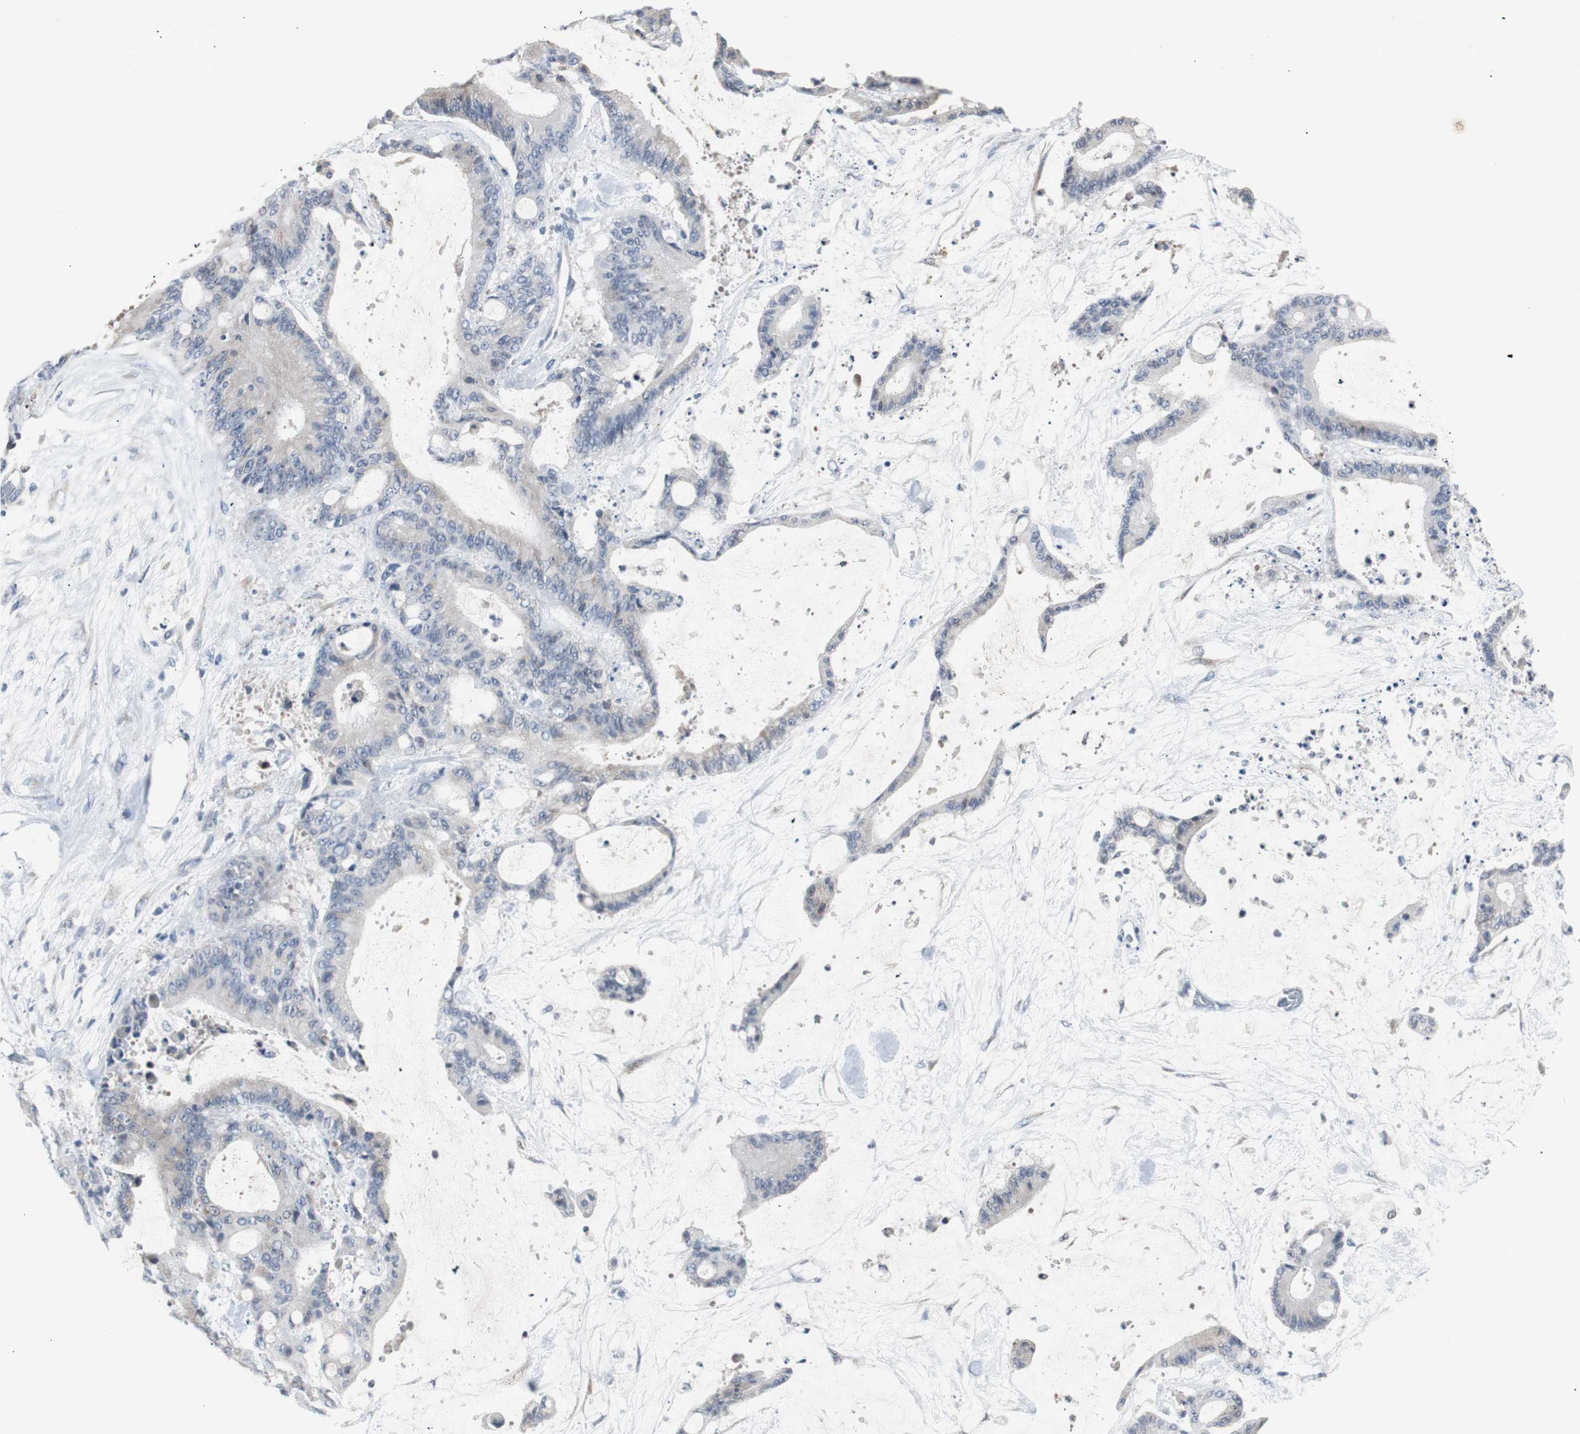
{"staining": {"intensity": "negative", "quantity": "none", "location": "none"}, "tissue": "liver cancer", "cell_type": "Tumor cells", "image_type": "cancer", "snomed": [{"axis": "morphology", "description": "Cholangiocarcinoma"}, {"axis": "topography", "description": "Liver"}], "caption": "Immunohistochemical staining of human liver cholangiocarcinoma demonstrates no significant staining in tumor cells.", "gene": "SOX30", "patient": {"sex": "female", "age": 73}}